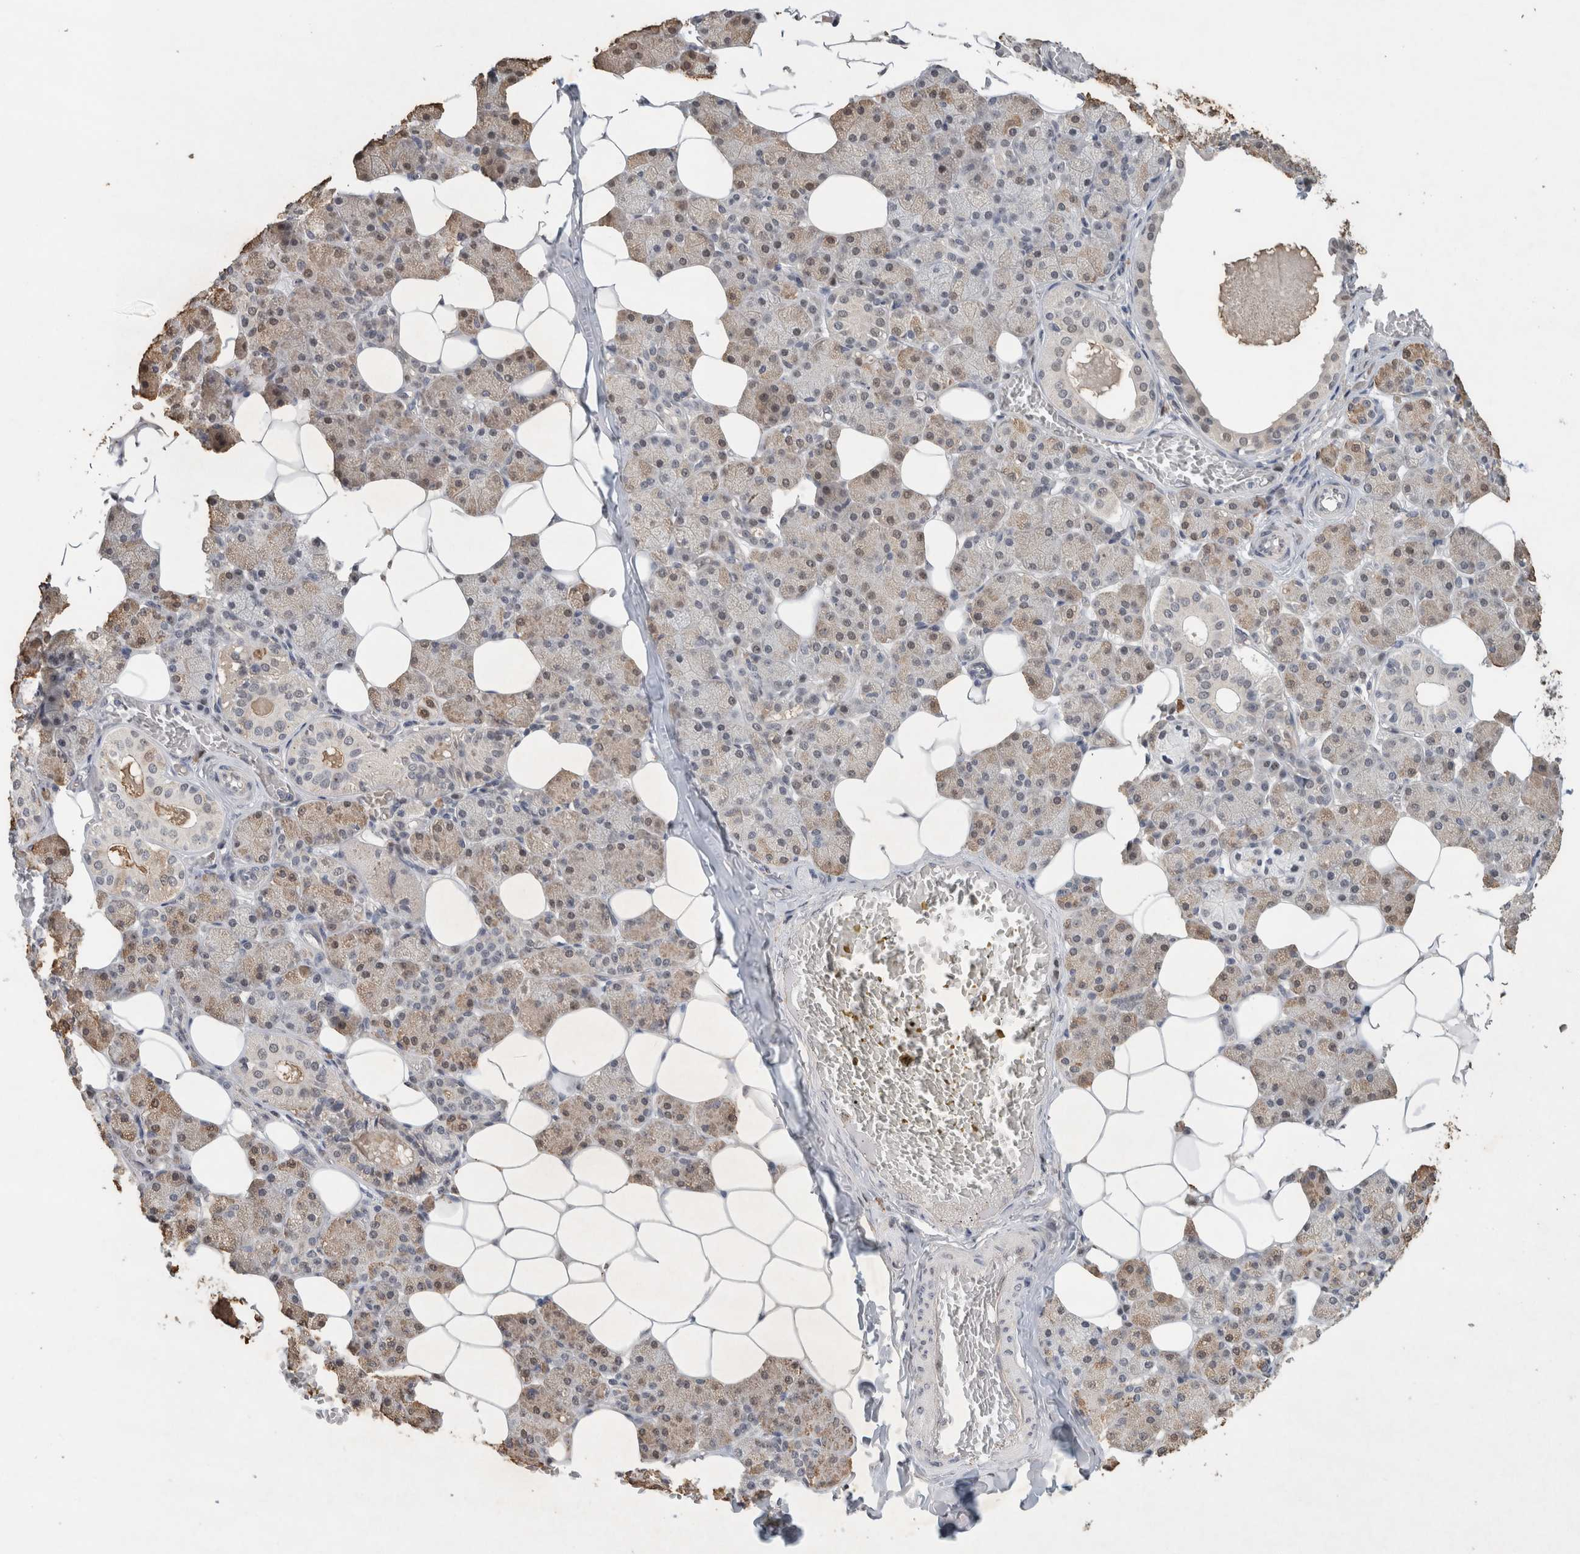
{"staining": {"intensity": "weak", "quantity": "25%-75%", "location": "cytoplasmic/membranous"}, "tissue": "salivary gland", "cell_type": "Glandular cells", "image_type": "normal", "snomed": [{"axis": "morphology", "description": "Normal tissue, NOS"}, {"axis": "topography", "description": "Salivary gland"}], "caption": "The photomicrograph demonstrates a brown stain indicating the presence of a protein in the cytoplasmic/membranous of glandular cells in salivary gland. (DAB IHC with brightfield microscopy, high magnification).", "gene": "EIF4G3", "patient": {"sex": "female", "age": 33}}